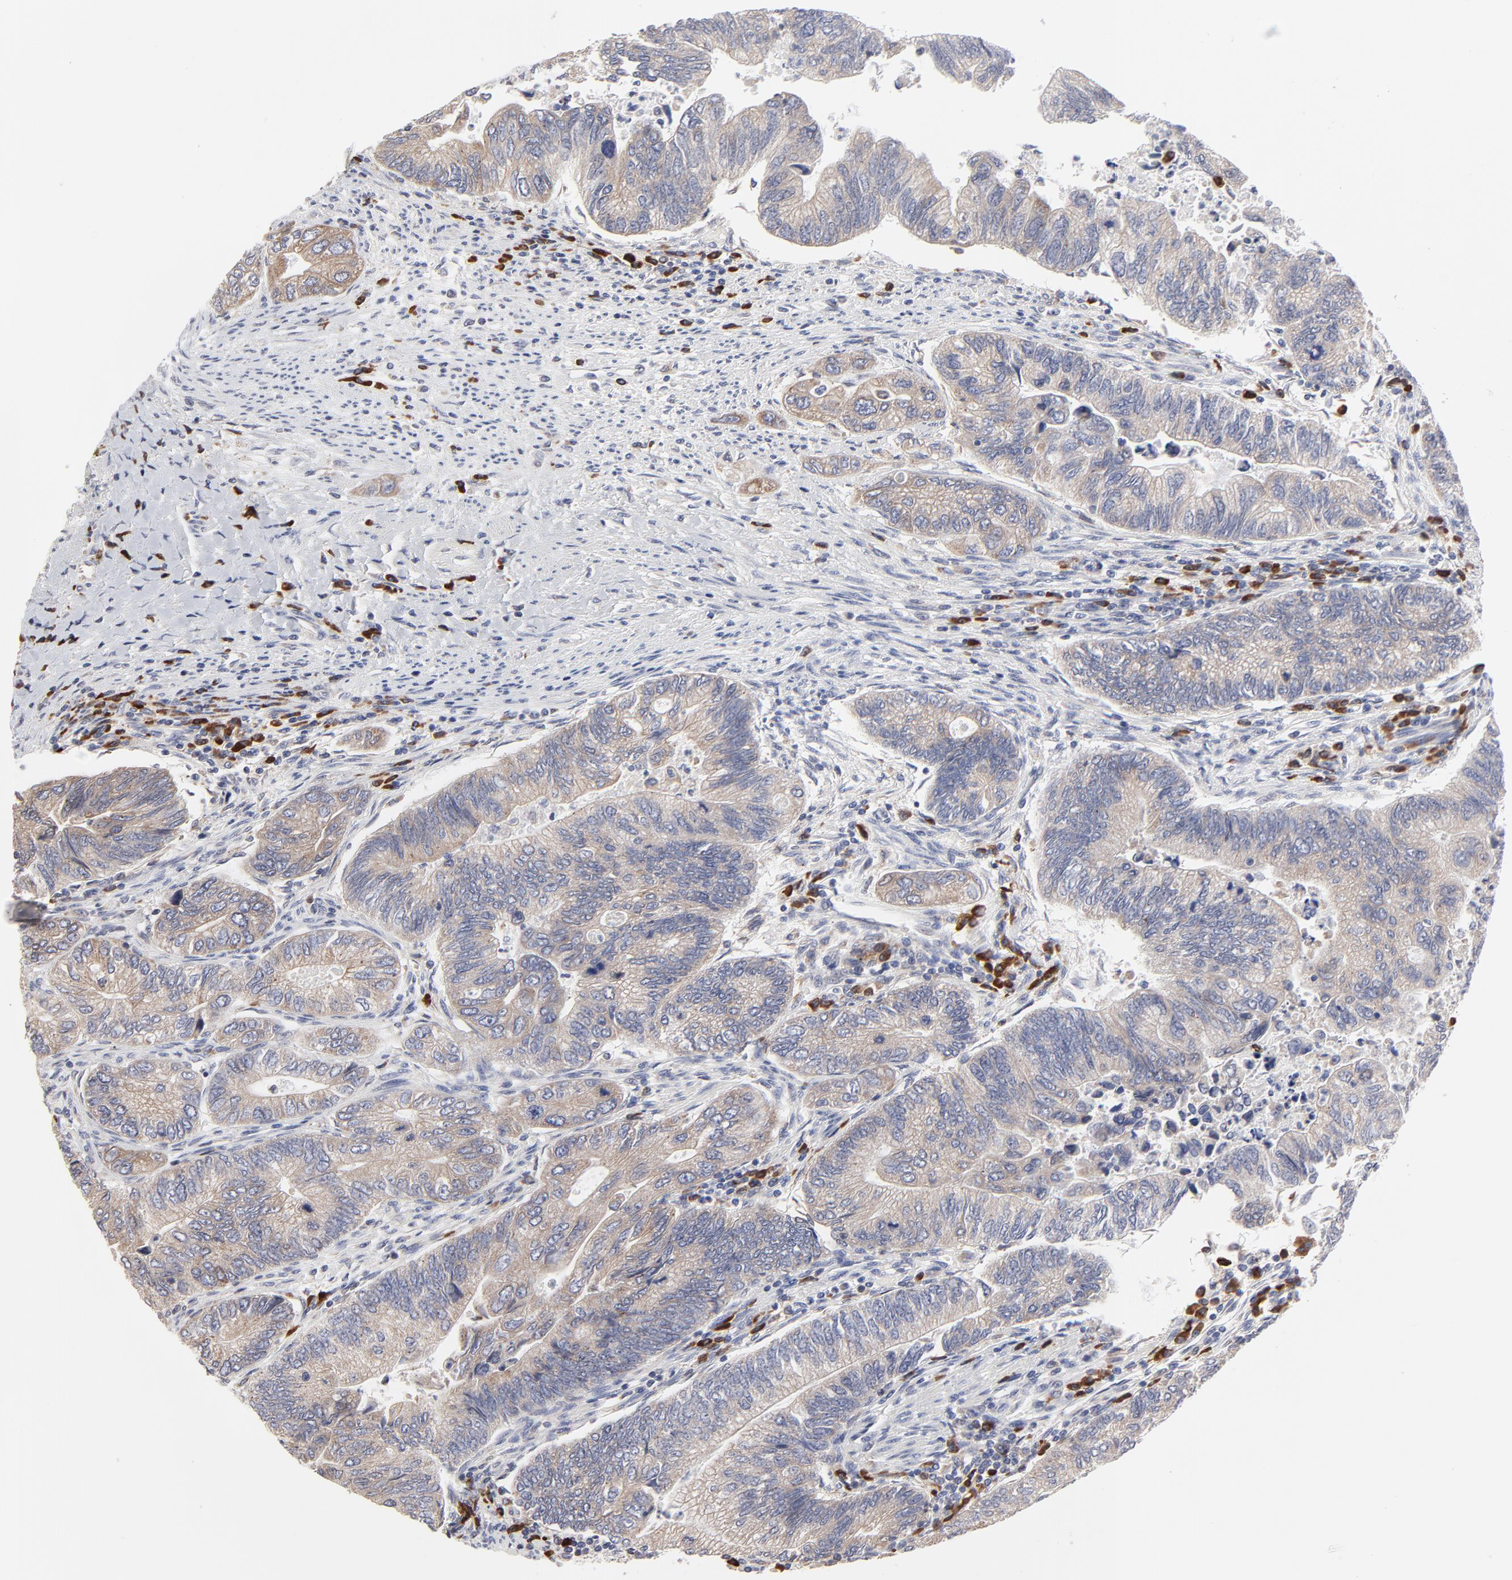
{"staining": {"intensity": "weak", "quantity": ">75%", "location": "cytoplasmic/membranous"}, "tissue": "colorectal cancer", "cell_type": "Tumor cells", "image_type": "cancer", "snomed": [{"axis": "morphology", "description": "Adenocarcinoma, NOS"}, {"axis": "topography", "description": "Colon"}], "caption": "Immunohistochemistry of colorectal cancer displays low levels of weak cytoplasmic/membranous positivity in approximately >75% of tumor cells.", "gene": "TRIM22", "patient": {"sex": "female", "age": 11}}